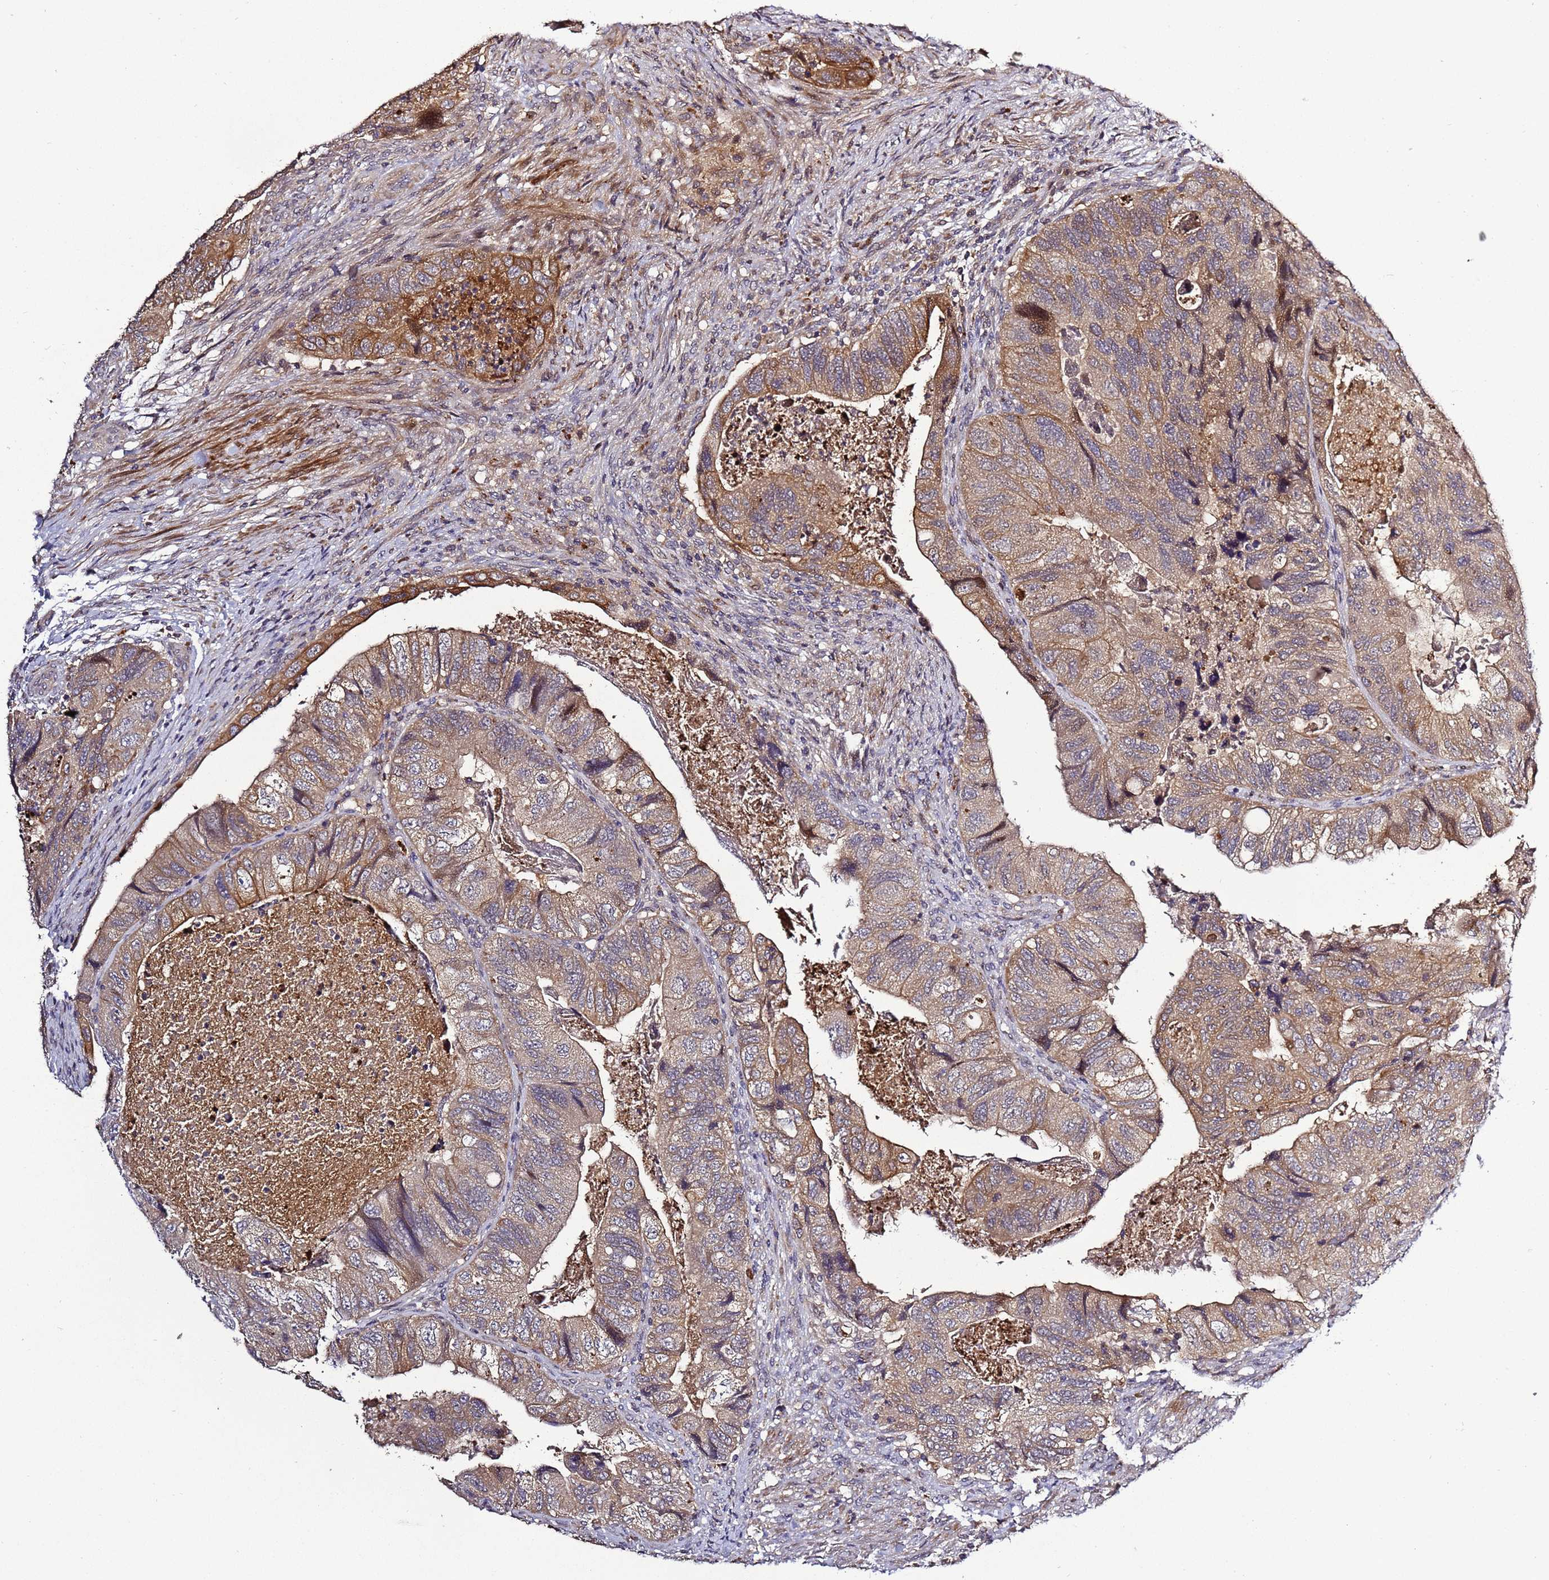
{"staining": {"intensity": "moderate", "quantity": "25%-75%", "location": "cytoplasmic/membranous"}, "tissue": "colorectal cancer", "cell_type": "Tumor cells", "image_type": "cancer", "snomed": [{"axis": "morphology", "description": "Adenocarcinoma, NOS"}, {"axis": "topography", "description": "Rectum"}], "caption": "Adenocarcinoma (colorectal) tissue exhibits moderate cytoplasmic/membranous positivity in about 25%-75% of tumor cells, visualized by immunohistochemistry.", "gene": "LGI4", "patient": {"sex": "male", "age": 63}}